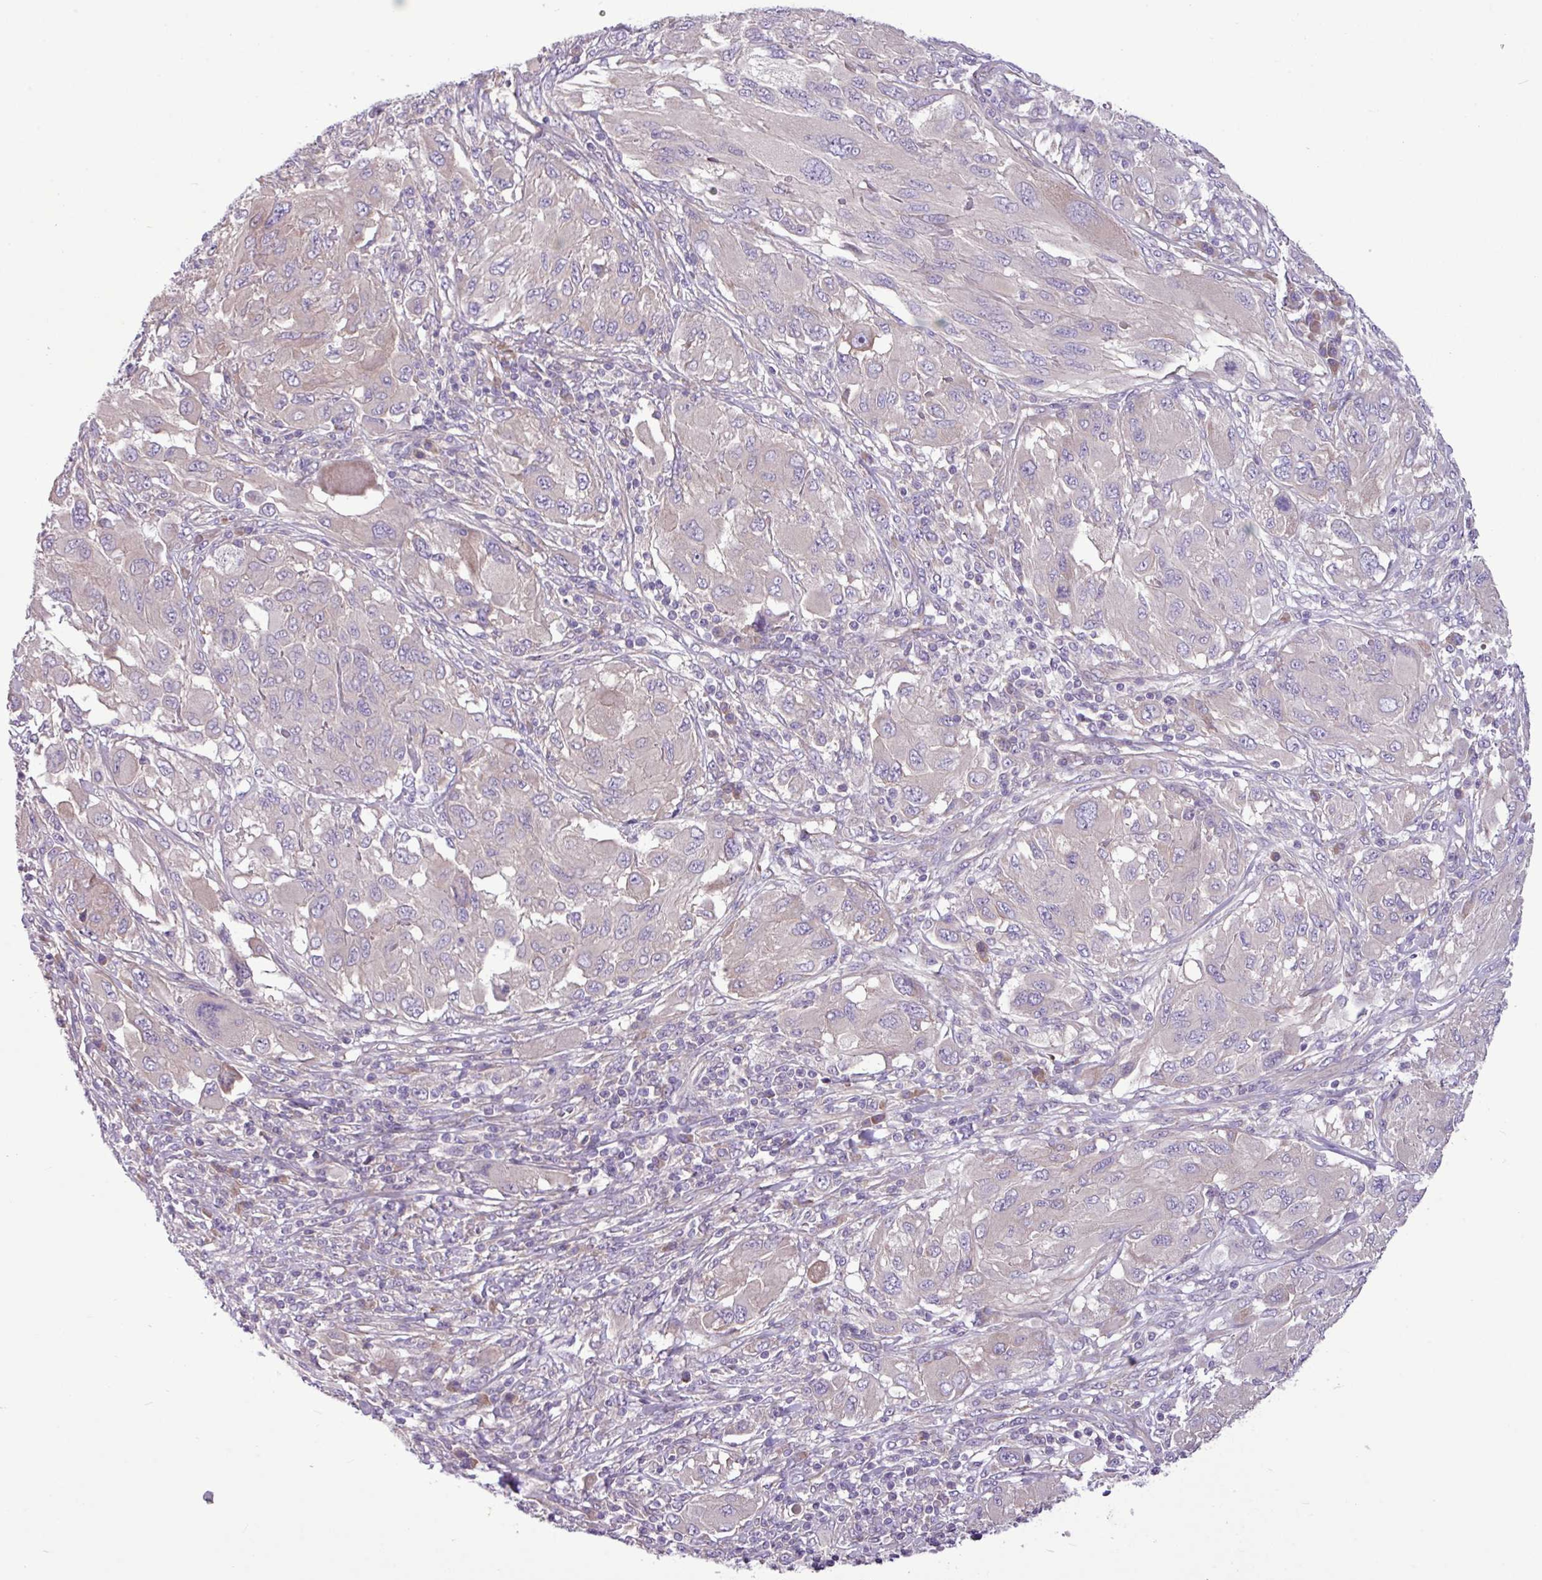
{"staining": {"intensity": "negative", "quantity": "none", "location": "none"}, "tissue": "melanoma", "cell_type": "Tumor cells", "image_type": "cancer", "snomed": [{"axis": "morphology", "description": "Malignant melanoma, NOS"}, {"axis": "topography", "description": "Skin"}], "caption": "IHC of malignant melanoma shows no positivity in tumor cells.", "gene": "MROH2A", "patient": {"sex": "female", "age": 91}}